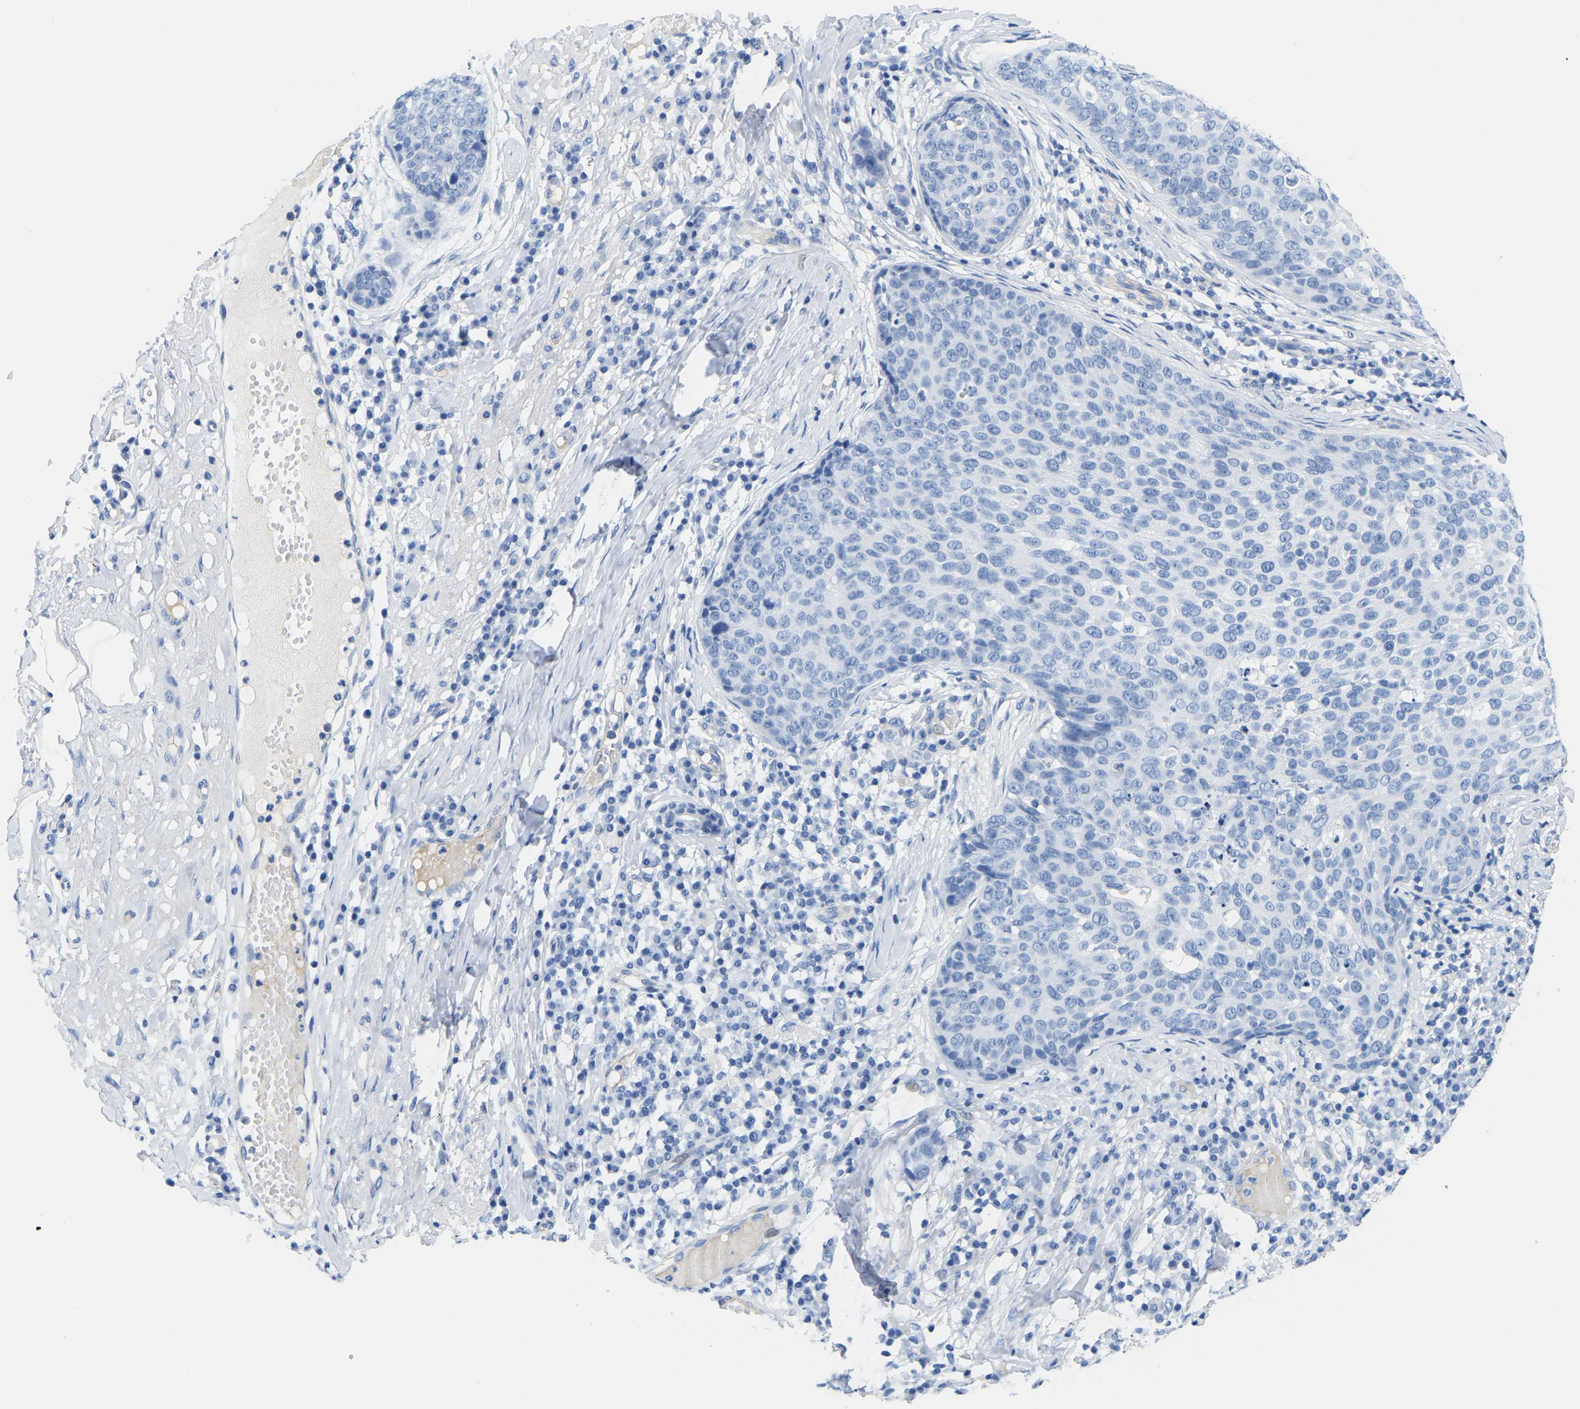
{"staining": {"intensity": "negative", "quantity": "none", "location": "none"}, "tissue": "skin cancer", "cell_type": "Tumor cells", "image_type": "cancer", "snomed": [{"axis": "morphology", "description": "Squamous cell carcinoma in situ, NOS"}, {"axis": "morphology", "description": "Squamous cell carcinoma, NOS"}, {"axis": "topography", "description": "Skin"}], "caption": "High magnification brightfield microscopy of skin squamous cell carcinoma stained with DAB (brown) and counterstained with hematoxylin (blue): tumor cells show no significant positivity.", "gene": "UPK3A", "patient": {"sex": "male", "age": 93}}